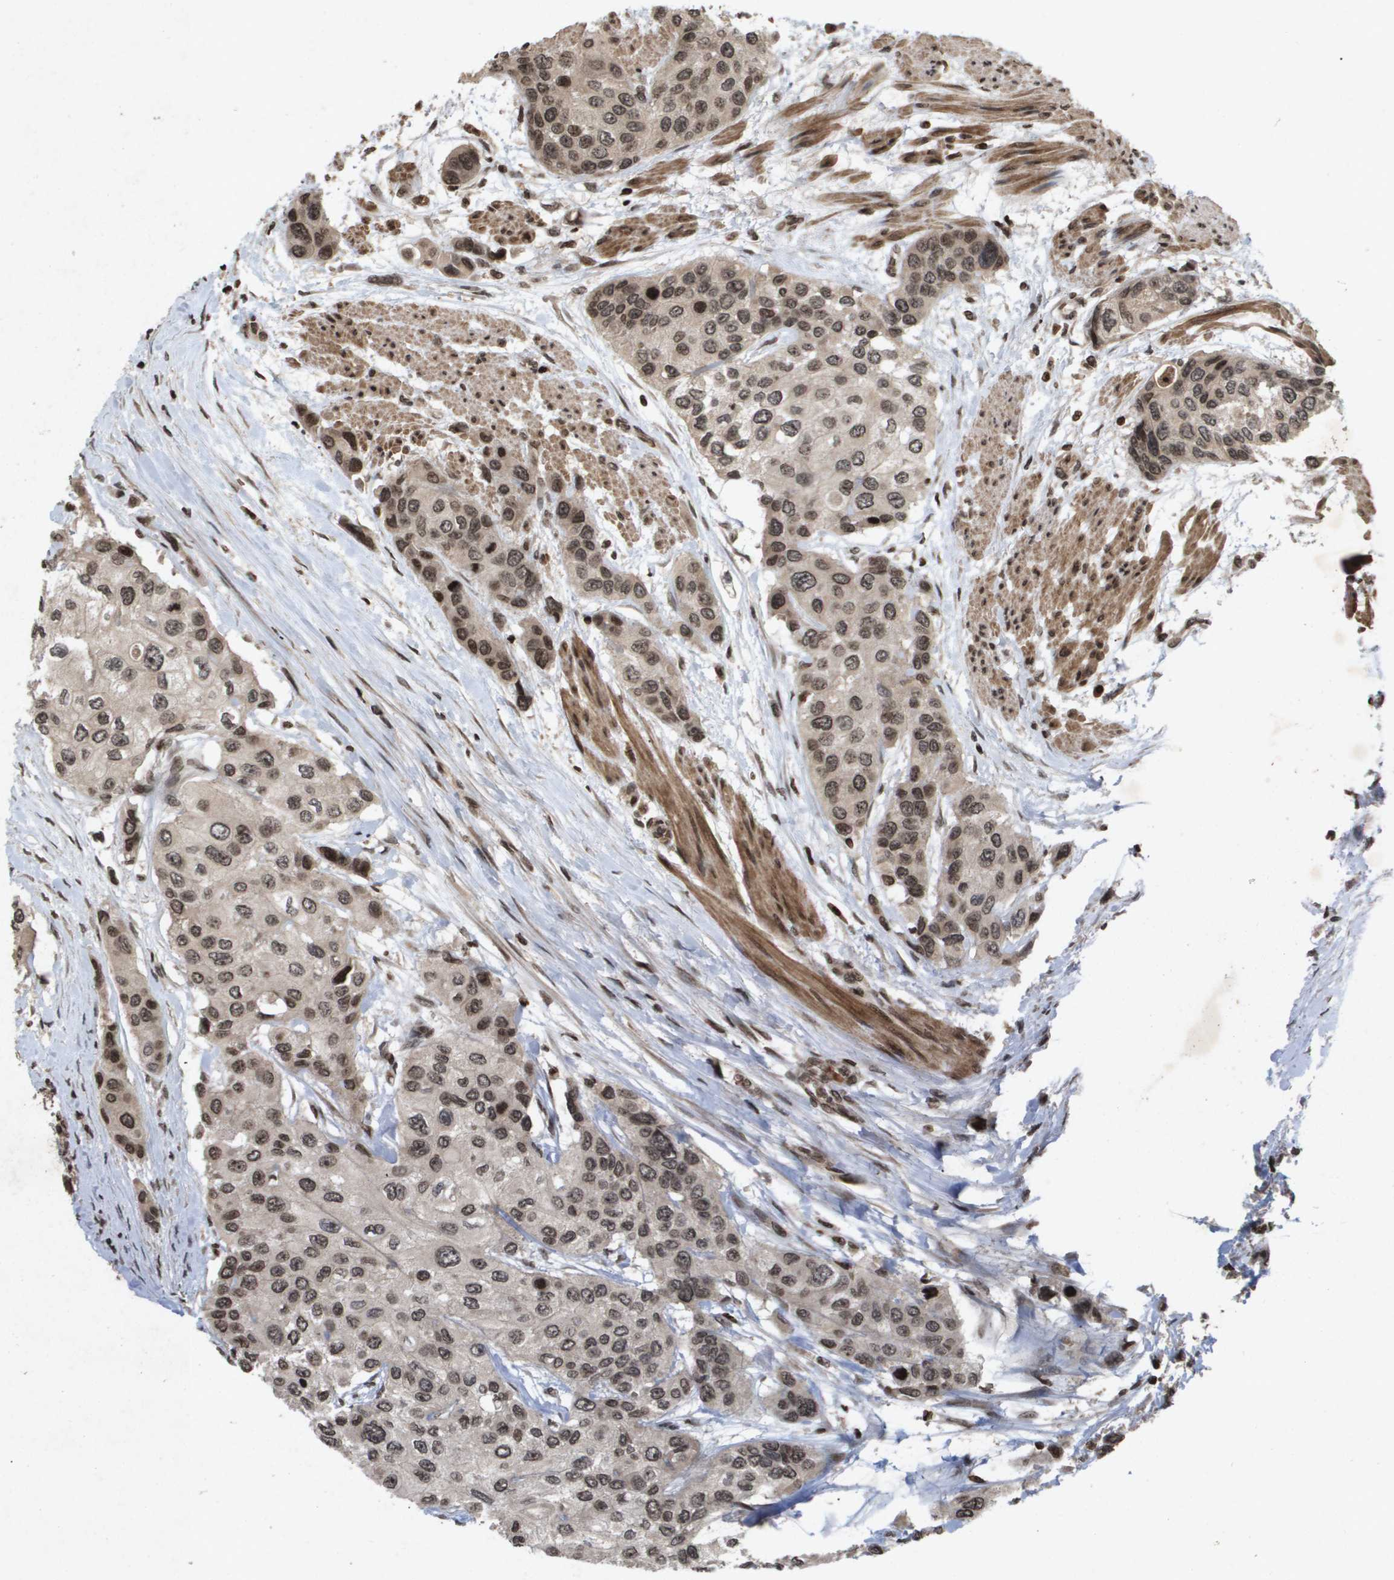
{"staining": {"intensity": "weak", "quantity": ">75%", "location": "nuclear"}, "tissue": "urothelial cancer", "cell_type": "Tumor cells", "image_type": "cancer", "snomed": [{"axis": "morphology", "description": "Urothelial carcinoma, High grade"}, {"axis": "topography", "description": "Urinary bladder"}], "caption": "Immunohistochemistry of urothelial cancer reveals low levels of weak nuclear positivity in about >75% of tumor cells.", "gene": "HSPA6", "patient": {"sex": "female", "age": 56}}